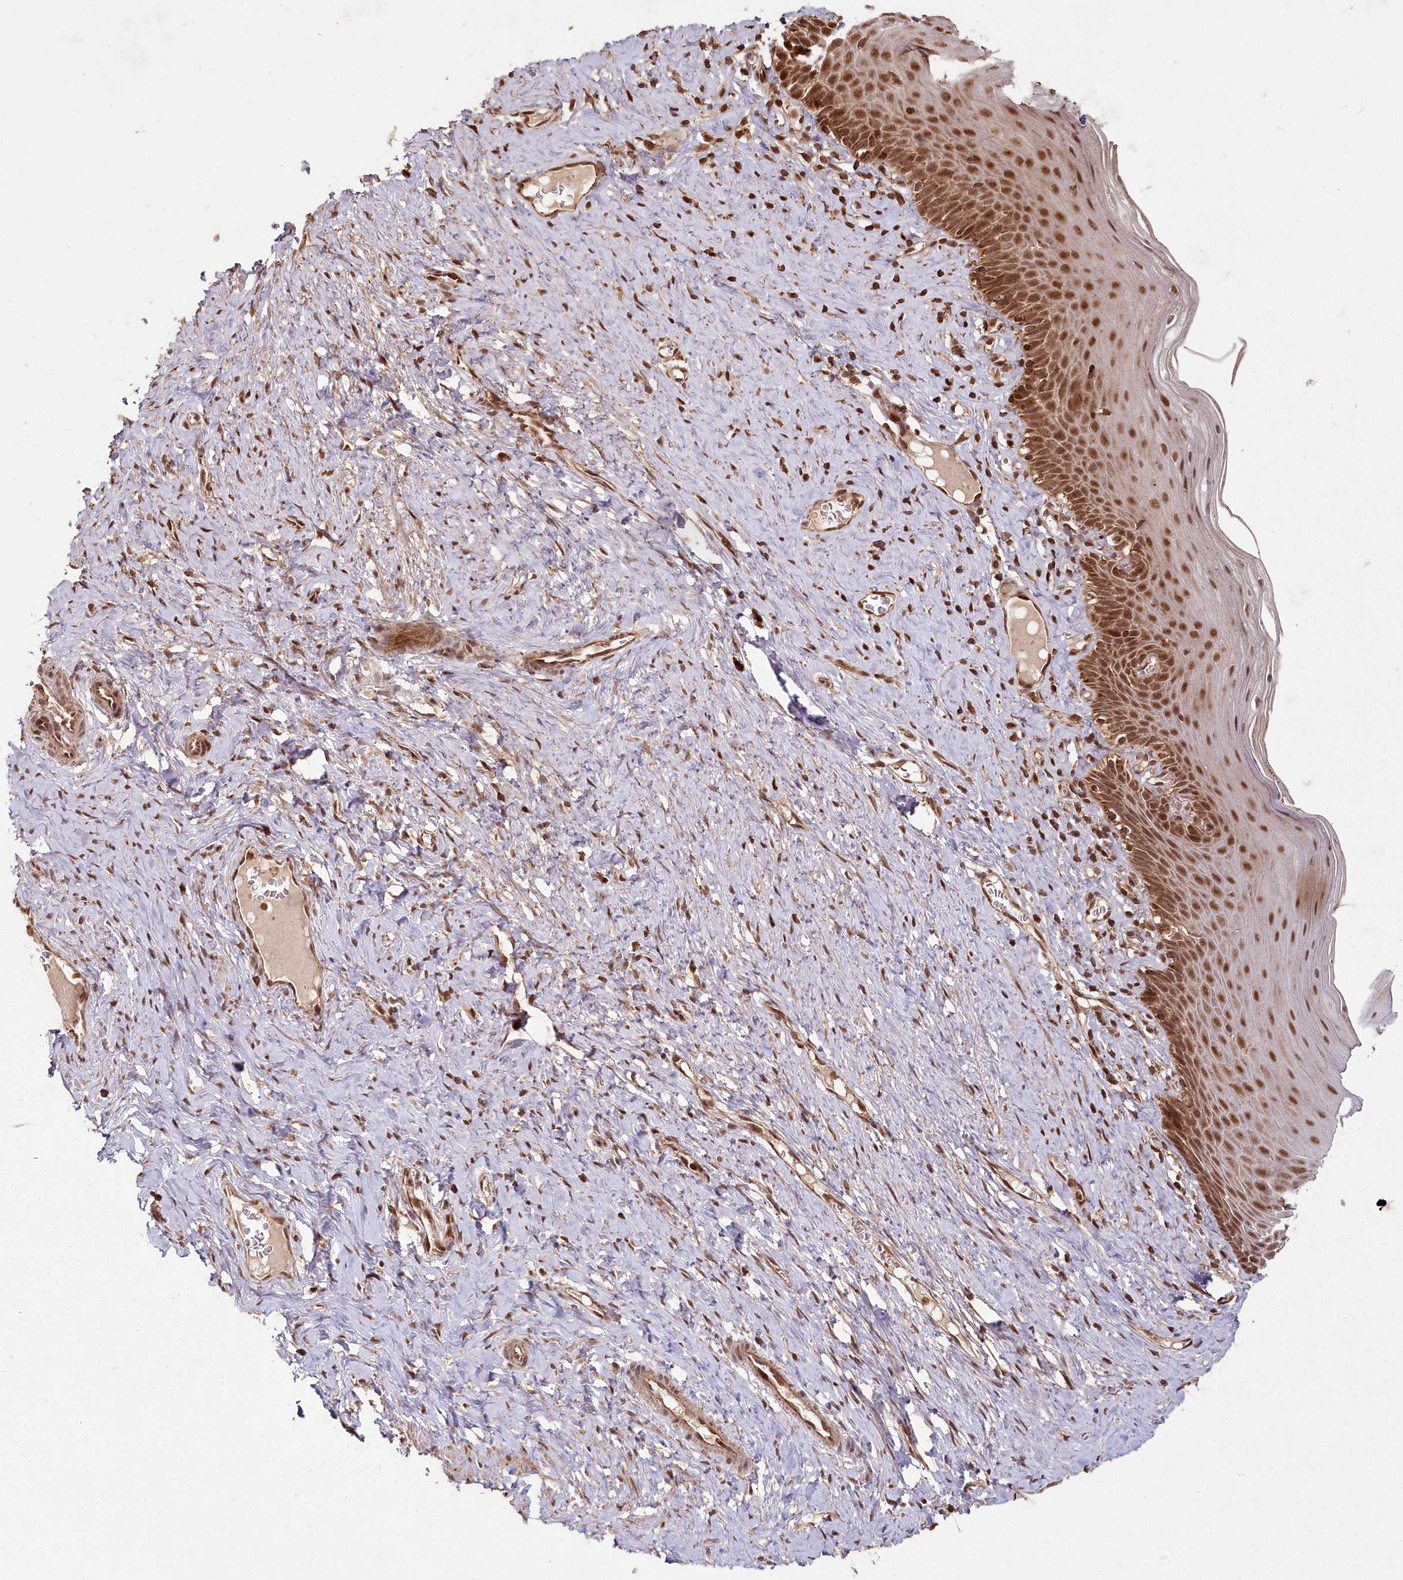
{"staining": {"intensity": "moderate", "quantity": ">75%", "location": "nuclear"}, "tissue": "cervix", "cell_type": "Glandular cells", "image_type": "normal", "snomed": [{"axis": "morphology", "description": "Normal tissue, NOS"}, {"axis": "topography", "description": "Cervix"}], "caption": "Unremarkable cervix was stained to show a protein in brown. There is medium levels of moderate nuclear positivity in about >75% of glandular cells. (DAB (3,3'-diaminobenzidine) IHC, brown staining for protein, blue staining for nuclei).", "gene": "MICU1", "patient": {"sex": "female", "age": 42}}